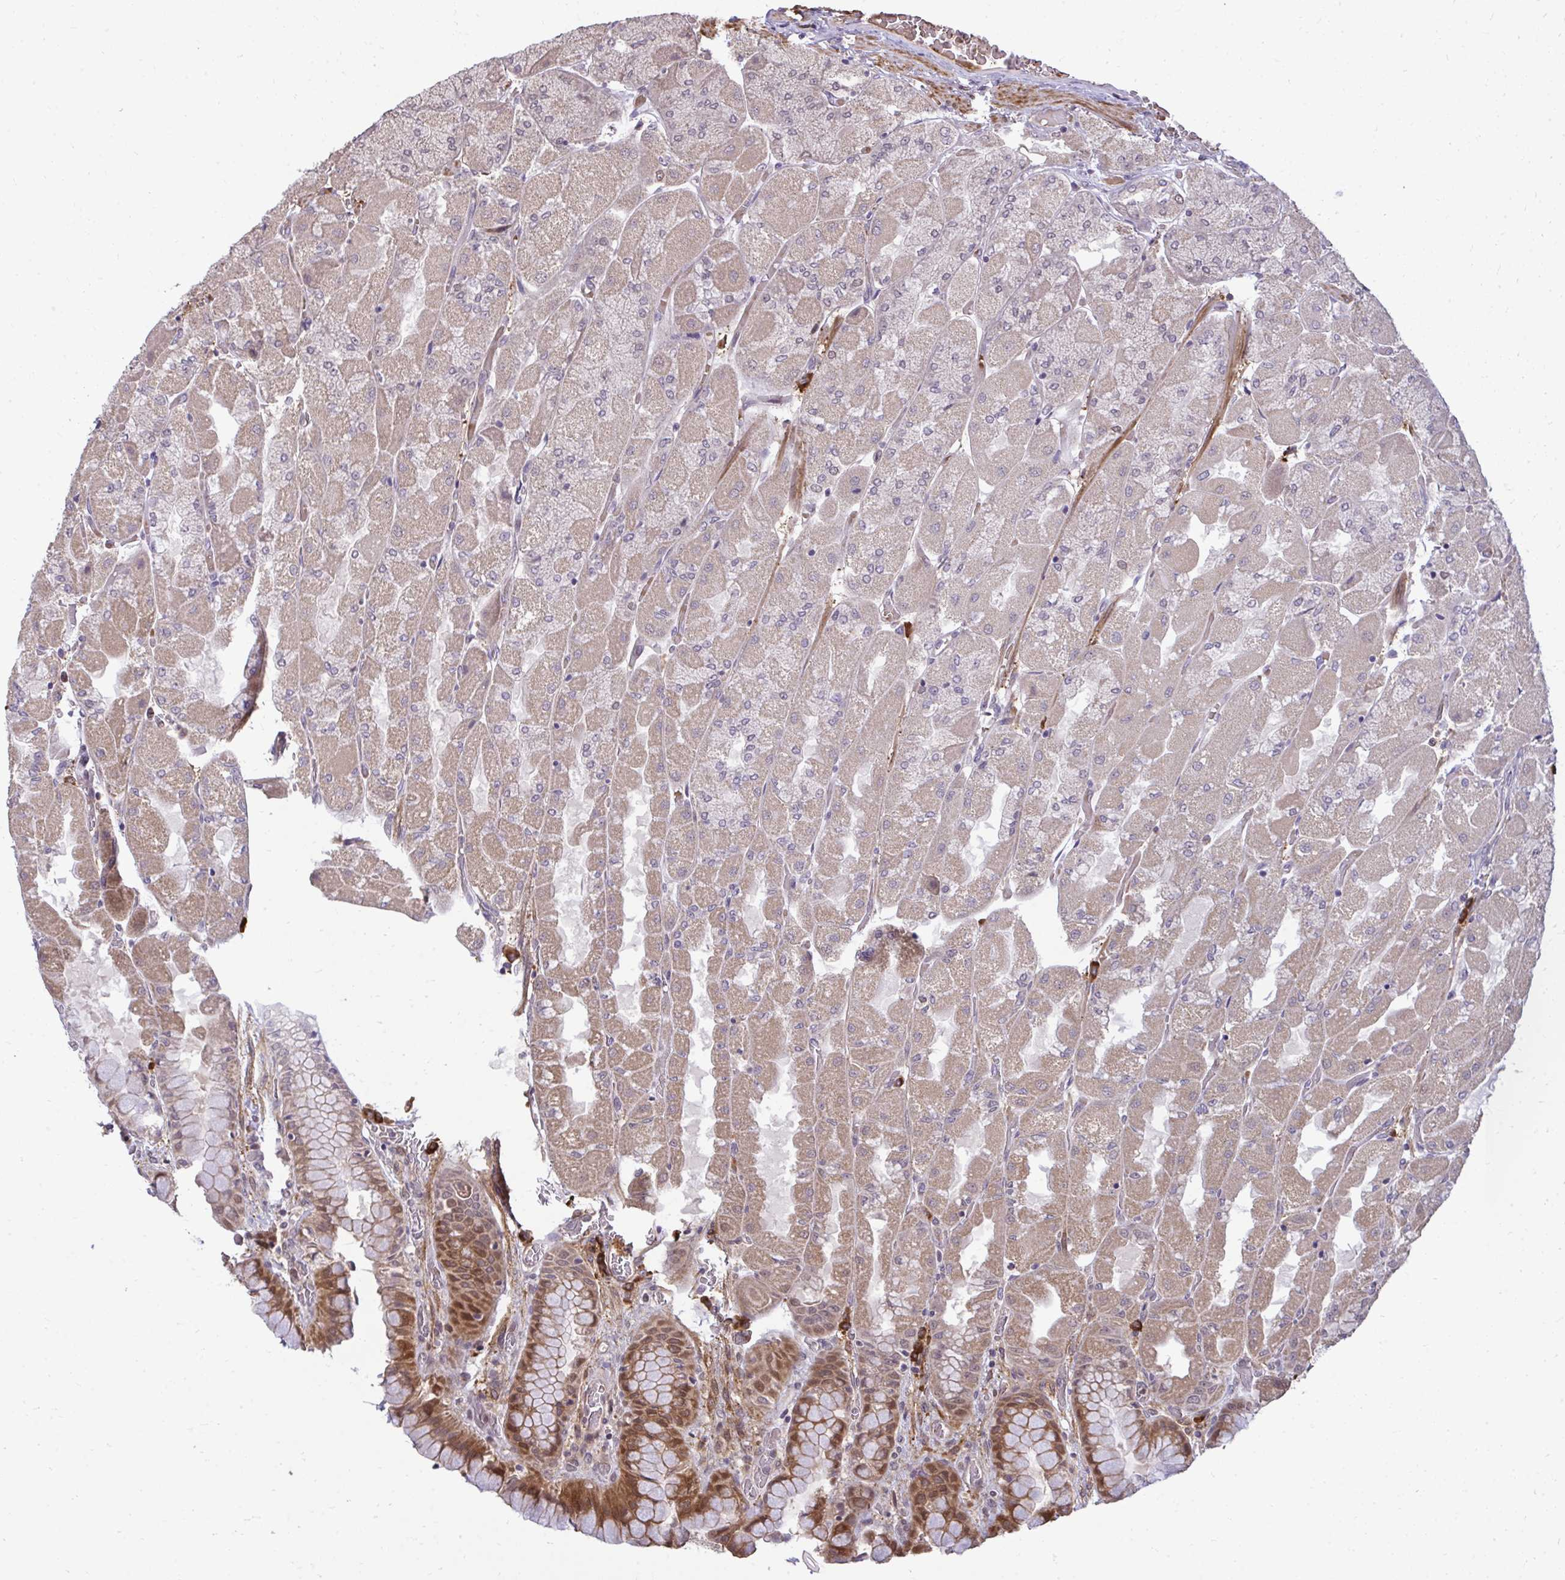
{"staining": {"intensity": "moderate", "quantity": "25%-75%", "location": "cytoplasmic/membranous,nuclear"}, "tissue": "stomach", "cell_type": "Glandular cells", "image_type": "normal", "snomed": [{"axis": "morphology", "description": "Normal tissue, NOS"}, {"axis": "topography", "description": "Stomach"}], "caption": "Immunohistochemical staining of benign human stomach exhibits moderate cytoplasmic/membranous,nuclear protein expression in approximately 25%-75% of glandular cells. Using DAB (brown) and hematoxylin (blue) stains, captured at high magnification using brightfield microscopy.", "gene": "ZSCAN9", "patient": {"sex": "female", "age": 61}}